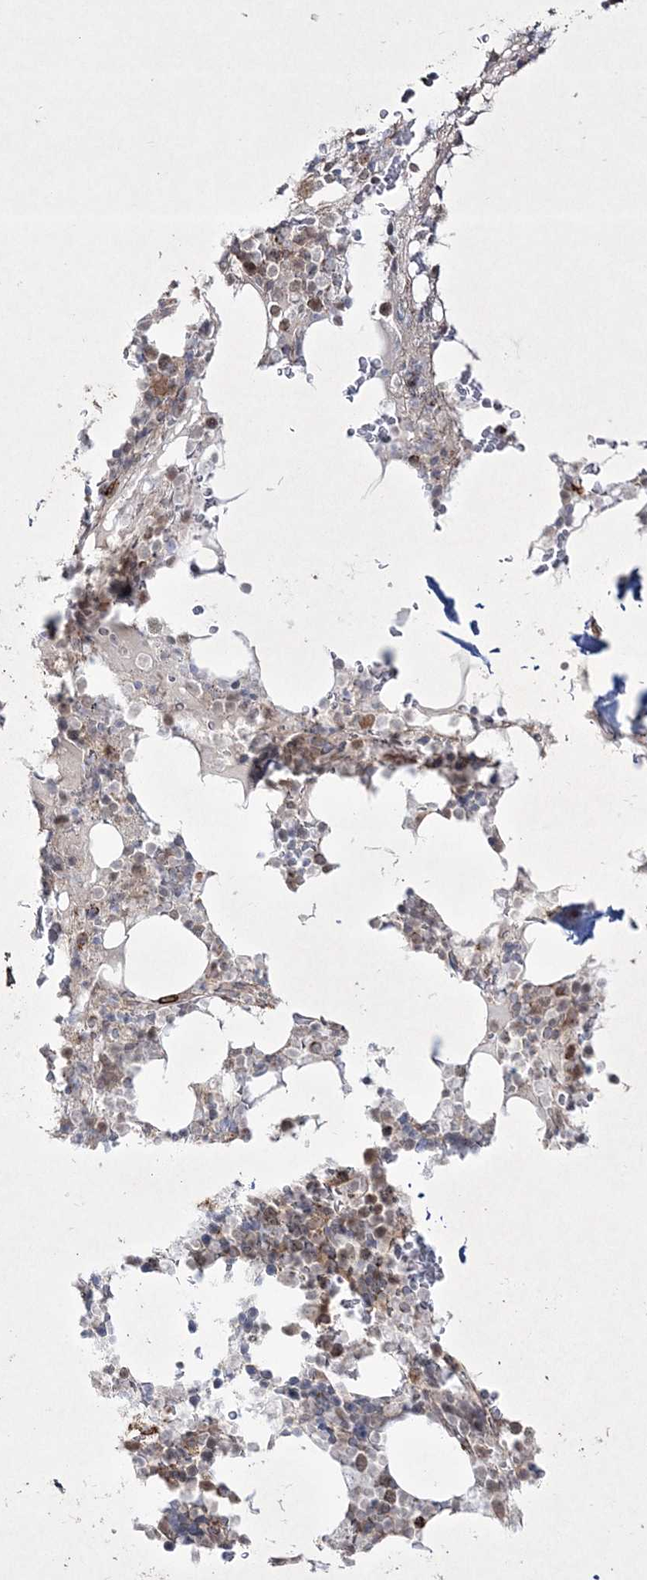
{"staining": {"intensity": "strong", "quantity": "25%-75%", "location": "cytoplasmic/membranous"}, "tissue": "bone marrow", "cell_type": "Hematopoietic cells", "image_type": "normal", "snomed": [{"axis": "morphology", "description": "Normal tissue, NOS"}, {"axis": "topography", "description": "Bone marrow"}], "caption": "Approximately 25%-75% of hematopoietic cells in unremarkable bone marrow exhibit strong cytoplasmic/membranous protein positivity as visualized by brown immunohistochemical staining.", "gene": "RICTOR", "patient": {"sex": "male", "age": 58}}